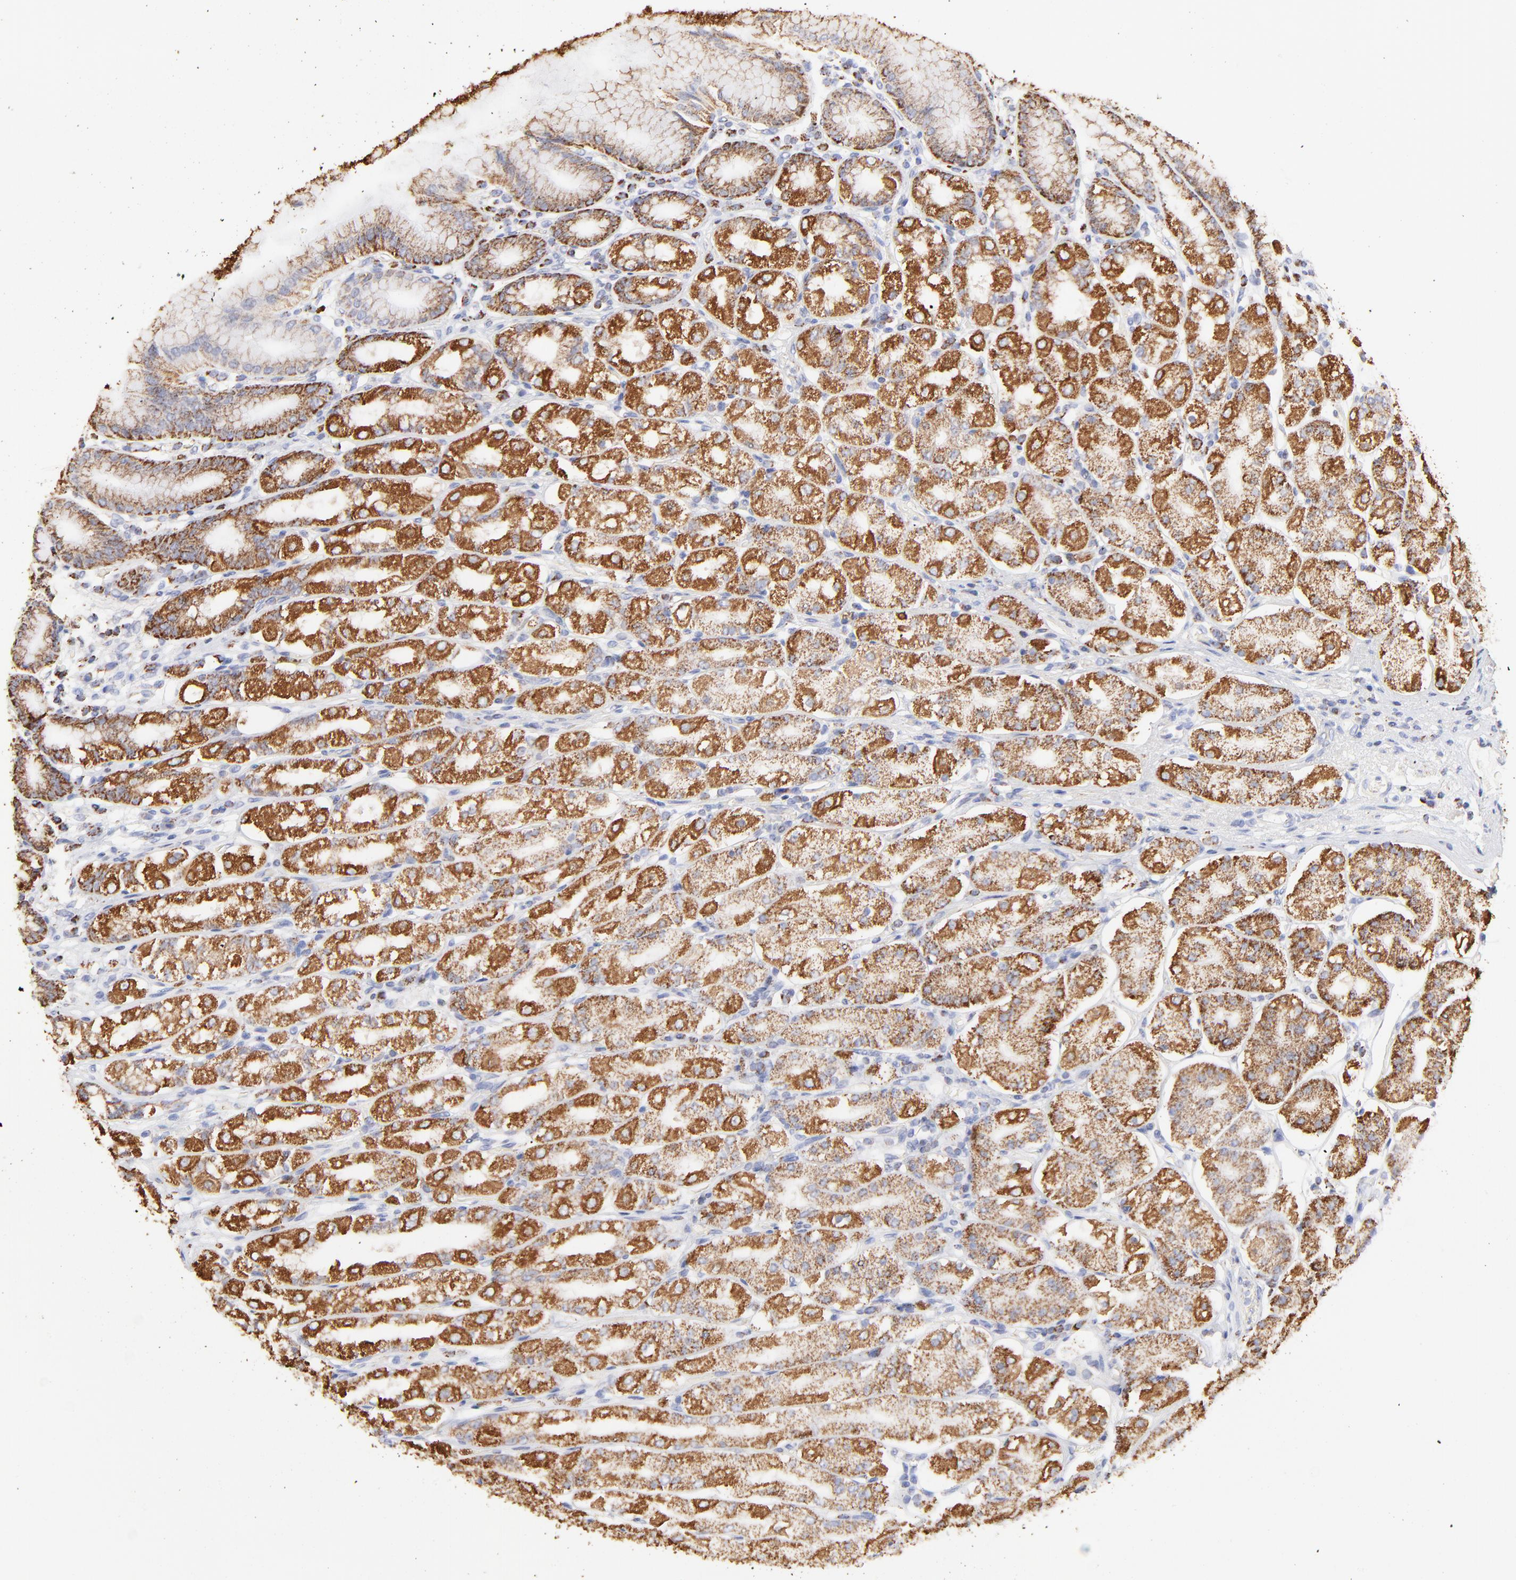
{"staining": {"intensity": "strong", "quantity": ">75%", "location": "cytoplasmic/membranous"}, "tissue": "stomach", "cell_type": "Glandular cells", "image_type": "normal", "snomed": [{"axis": "morphology", "description": "Normal tissue, NOS"}, {"axis": "topography", "description": "Stomach, upper"}], "caption": "Protein analysis of benign stomach exhibits strong cytoplasmic/membranous staining in approximately >75% of glandular cells. Nuclei are stained in blue.", "gene": "COX4I1", "patient": {"sex": "male", "age": 68}}